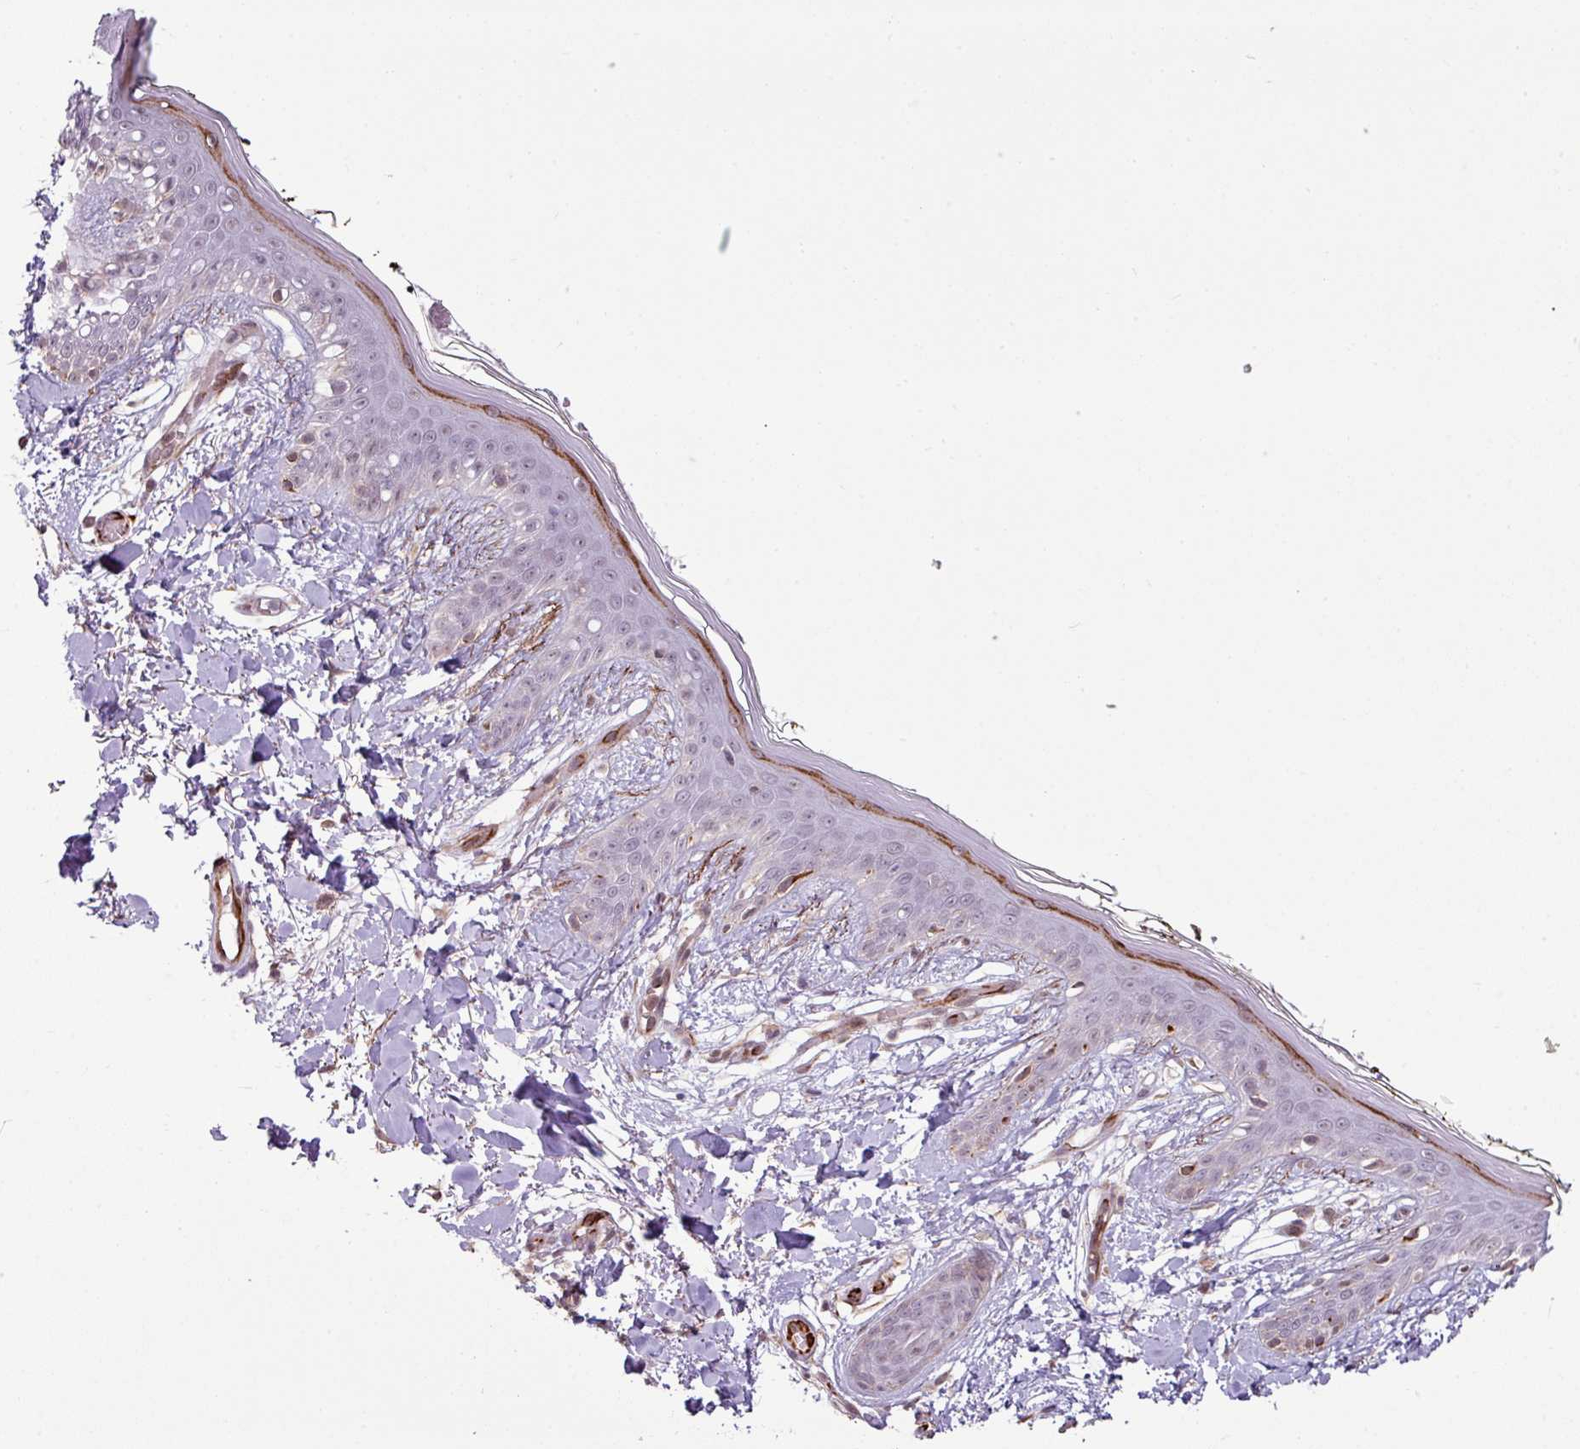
{"staining": {"intensity": "moderate", "quantity": ">75%", "location": "cytoplasmic/membranous"}, "tissue": "skin", "cell_type": "Fibroblasts", "image_type": "normal", "snomed": [{"axis": "morphology", "description": "Normal tissue, NOS"}, {"axis": "topography", "description": "Skin"}], "caption": "The immunohistochemical stain highlights moderate cytoplasmic/membranous expression in fibroblasts of benign skin.", "gene": "ZC2HC1C", "patient": {"sex": "female", "age": 34}}